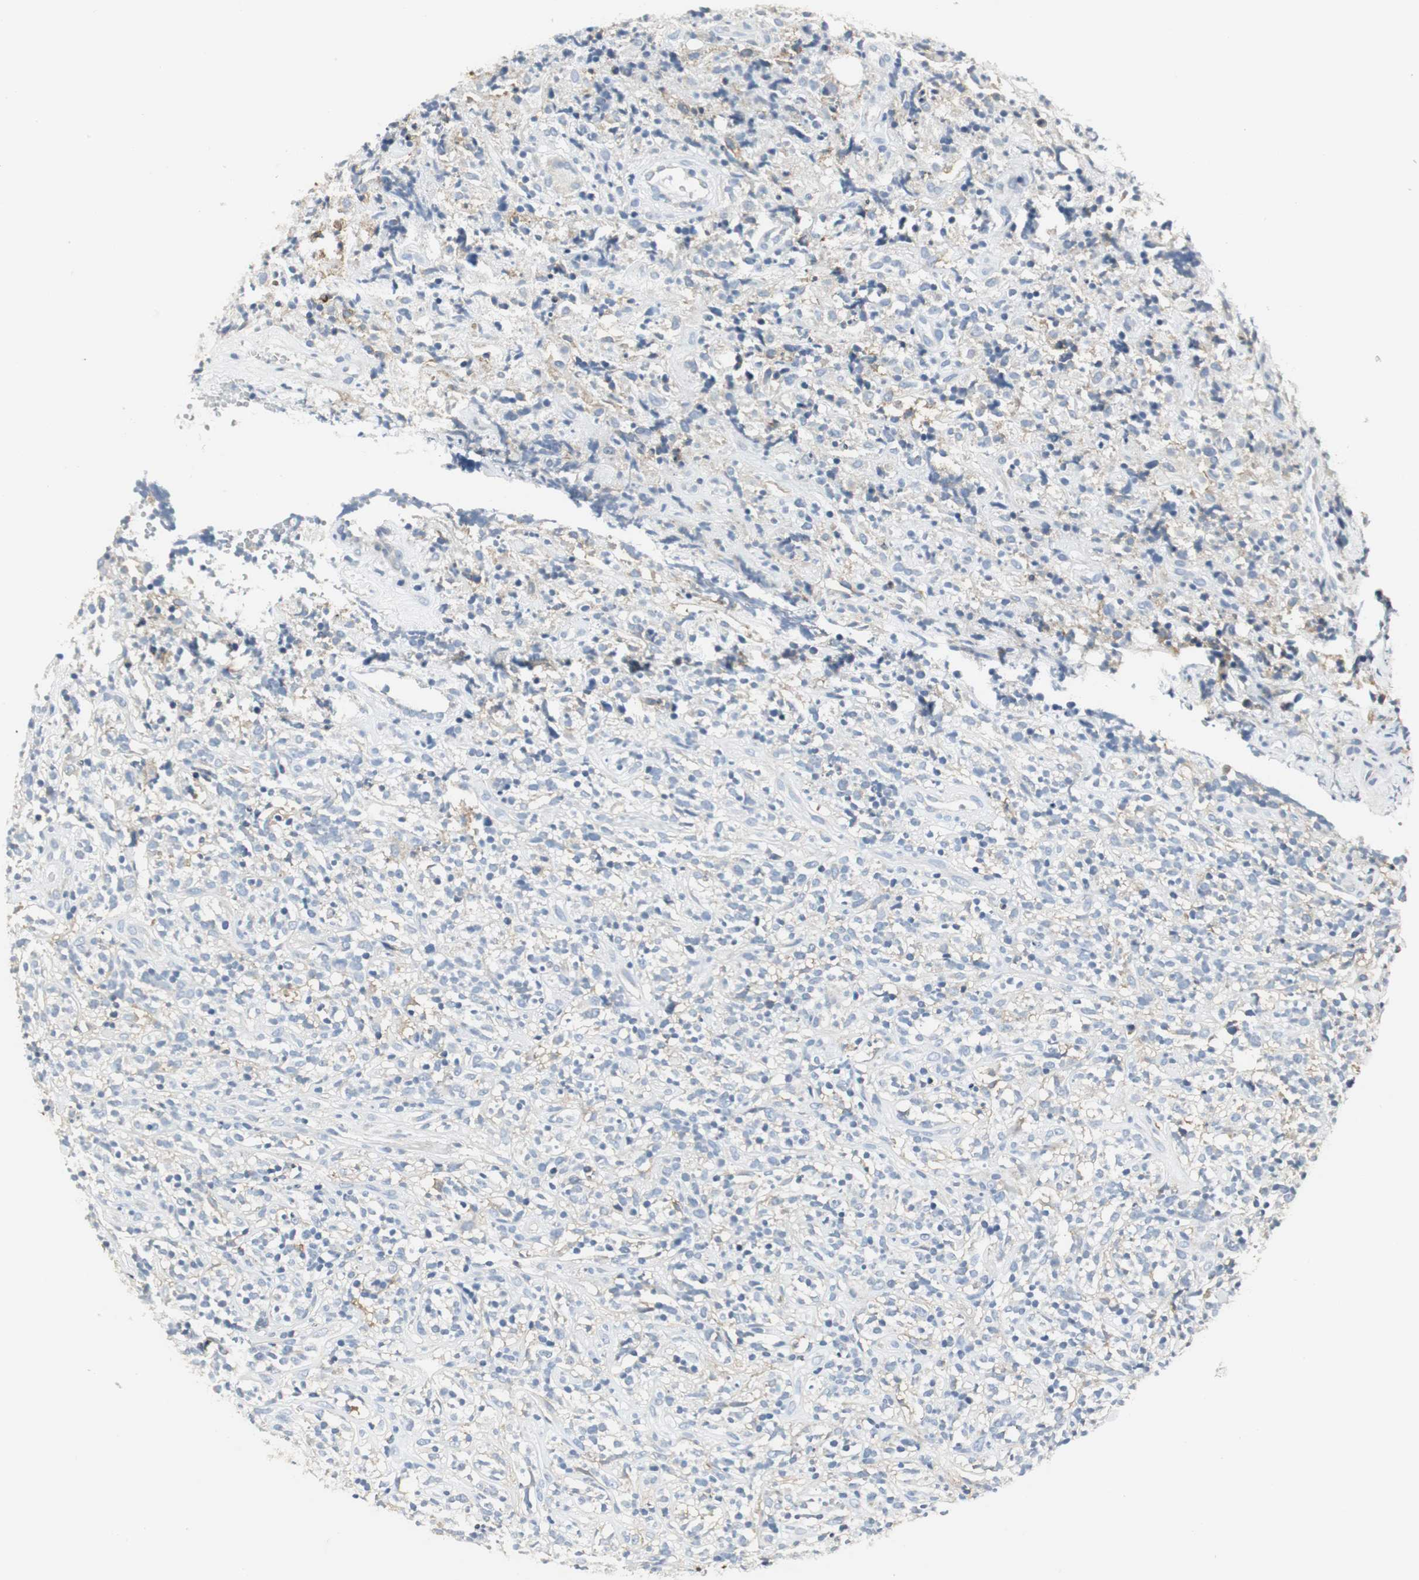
{"staining": {"intensity": "negative", "quantity": "none", "location": "none"}, "tissue": "lymphoma", "cell_type": "Tumor cells", "image_type": "cancer", "snomed": [{"axis": "morphology", "description": "Malignant lymphoma, non-Hodgkin's type, High grade"}, {"axis": "topography", "description": "Lymph node"}], "caption": "IHC of lymphoma reveals no expression in tumor cells.", "gene": "SLC2A5", "patient": {"sex": "female", "age": 73}}